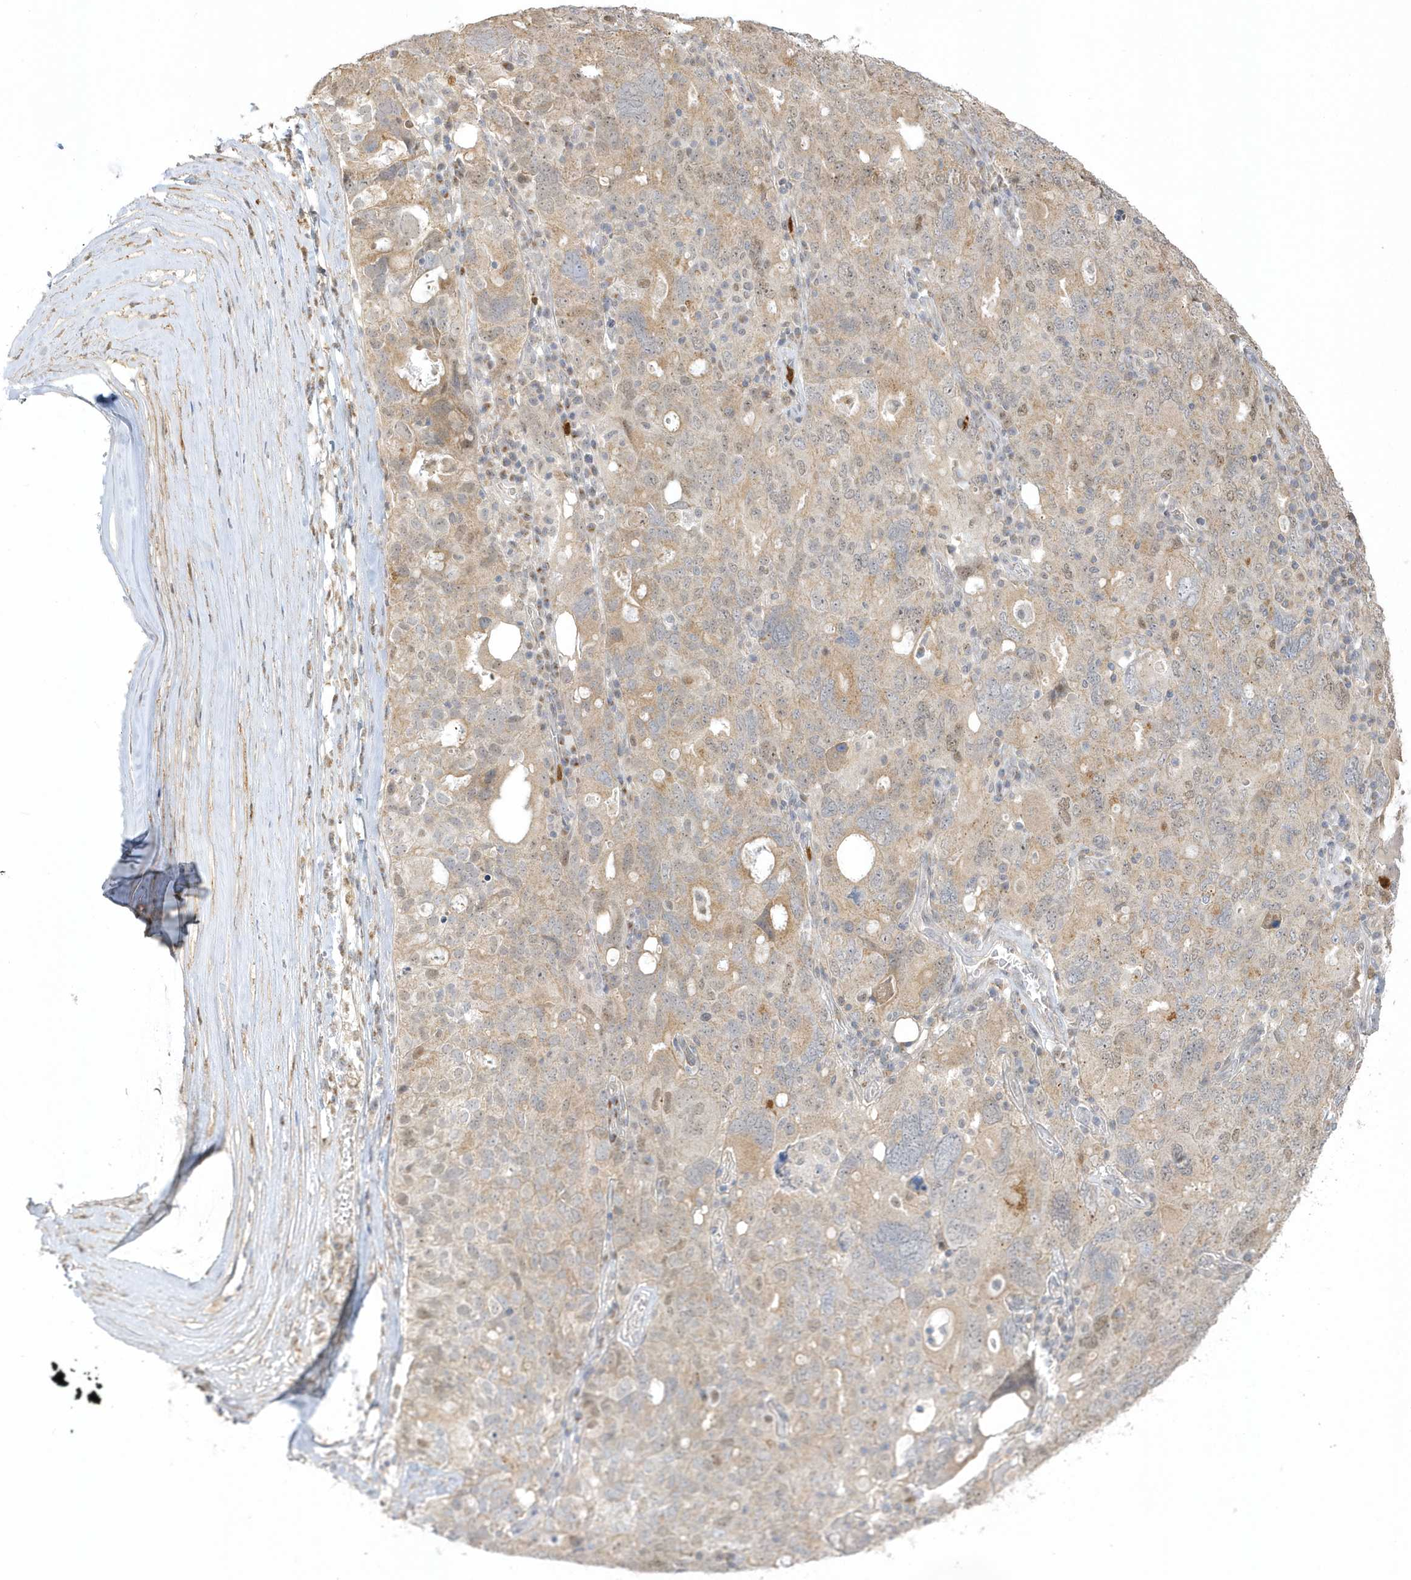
{"staining": {"intensity": "weak", "quantity": "25%-75%", "location": "cytoplasmic/membranous,nuclear"}, "tissue": "ovarian cancer", "cell_type": "Tumor cells", "image_type": "cancer", "snomed": [{"axis": "morphology", "description": "Carcinoma, endometroid"}, {"axis": "topography", "description": "Ovary"}], "caption": "Protein expression analysis of human ovarian endometroid carcinoma reveals weak cytoplasmic/membranous and nuclear staining in about 25%-75% of tumor cells.", "gene": "NAF1", "patient": {"sex": "female", "age": 62}}